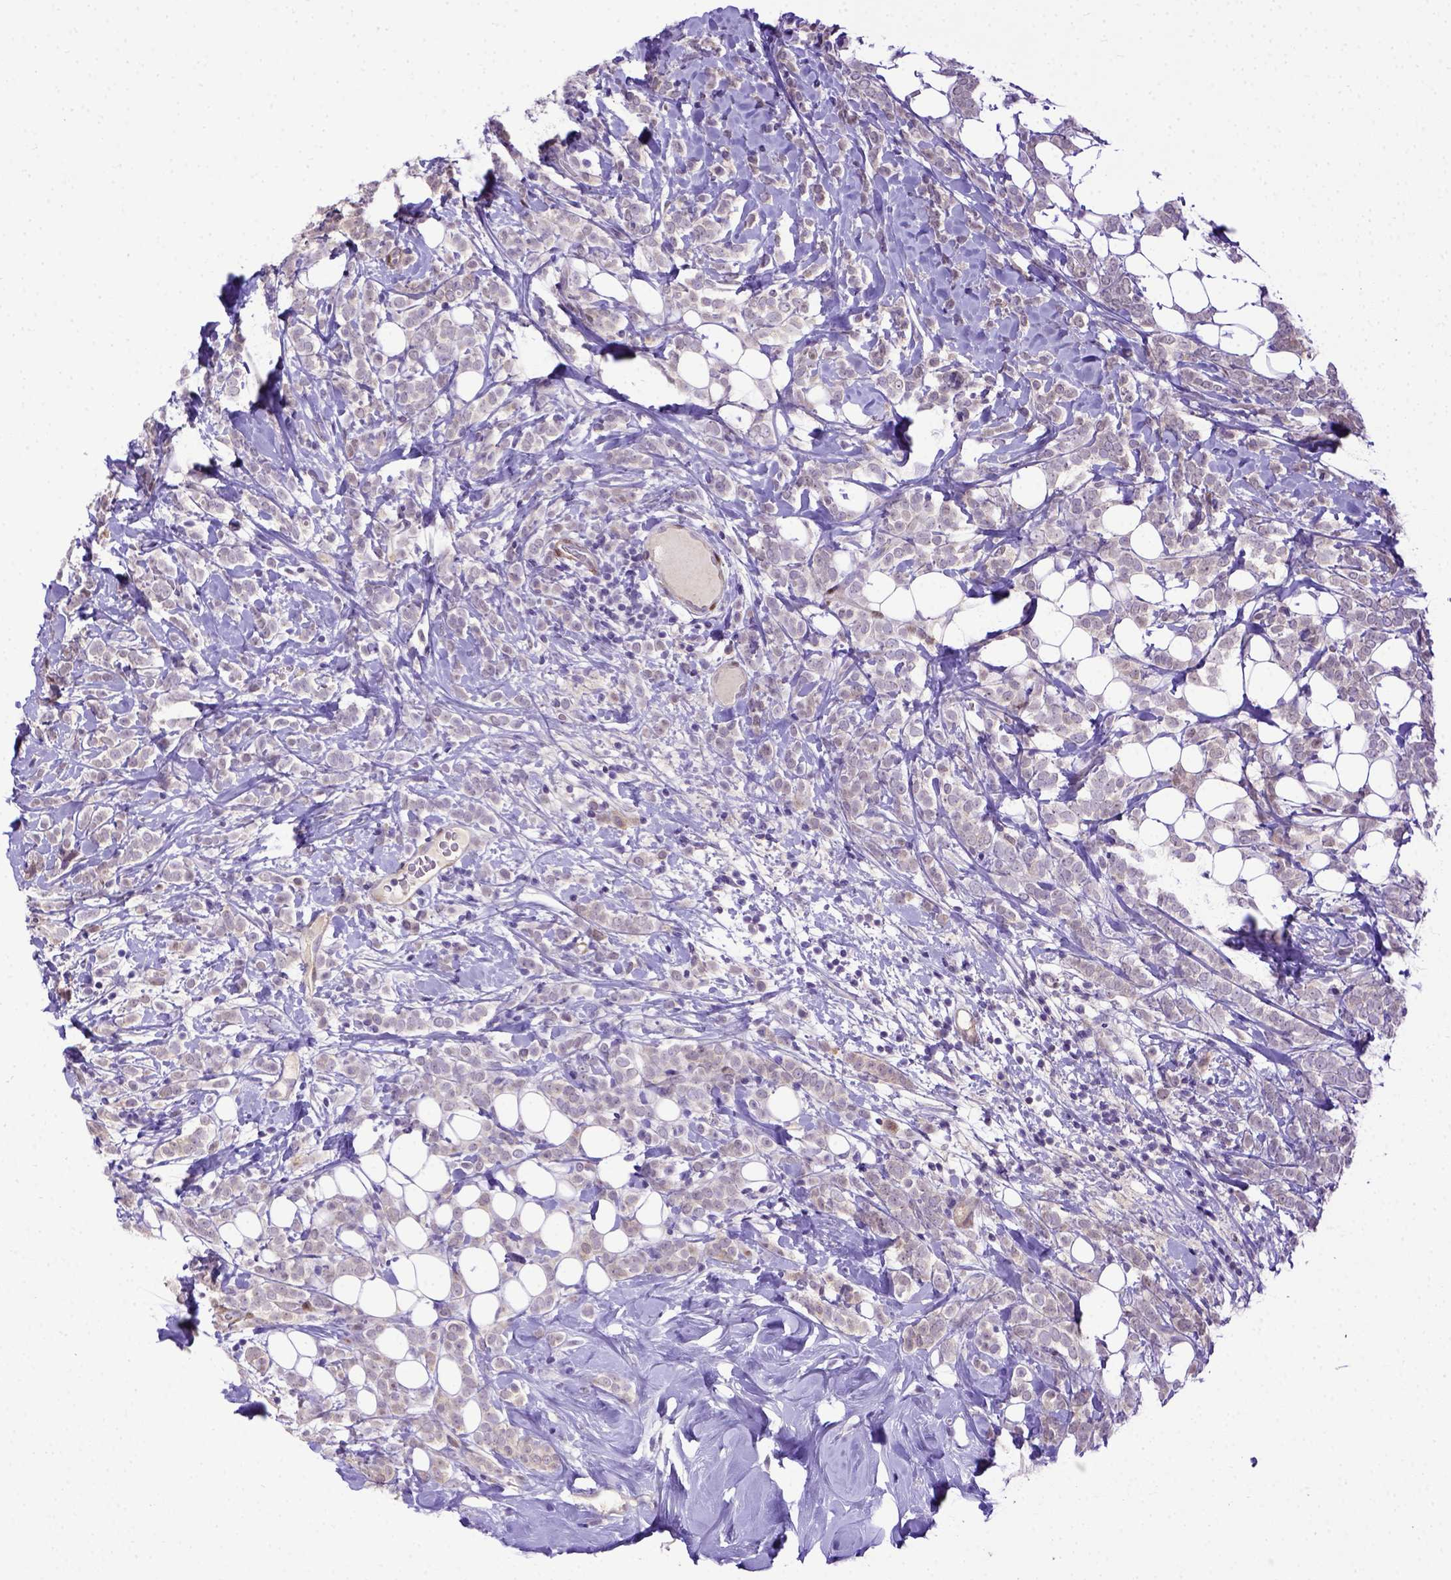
{"staining": {"intensity": "negative", "quantity": "none", "location": "none"}, "tissue": "breast cancer", "cell_type": "Tumor cells", "image_type": "cancer", "snomed": [{"axis": "morphology", "description": "Lobular carcinoma"}, {"axis": "topography", "description": "Breast"}], "caption": "There is no significant positivity in tumor cells of breast cancer (lobular carcinoma). (DAB (3,3'-diaminobenzidine) immunohistochemistry (IHC), high magnification).", "gene": "BTN1A1", "patient": {"sex": "female", "age": 49}}